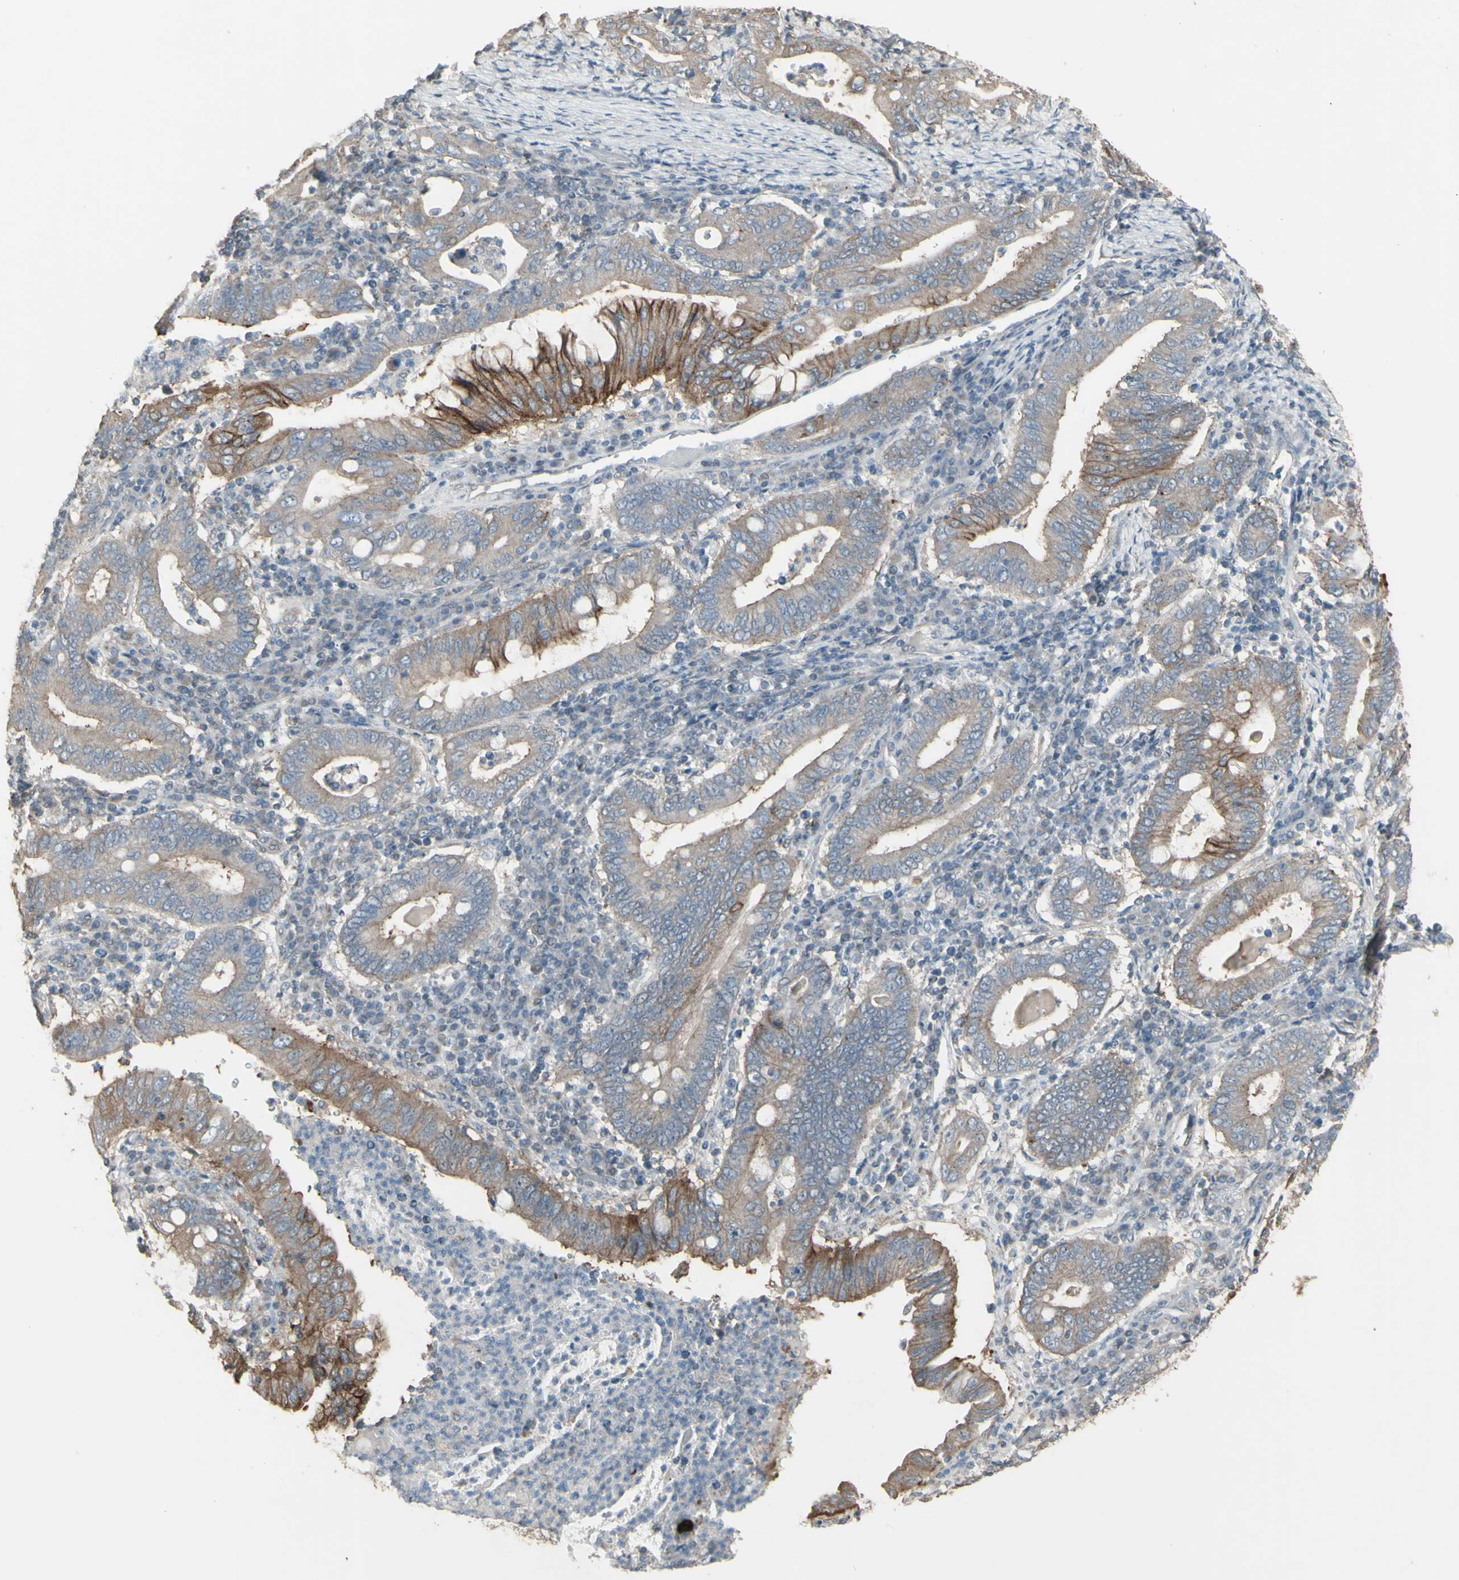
{"staining": {"intensity": "moderate", "quantity": ">75%", "location": "cytoplasmic/membranous"}, "tissue": "stomach cancer", "cell_type": "Tumor cells", "image_type": "cancer", "snomed": [{"axis": "morphology", "description": "Normal tissue, NOS"}, {"axis": "morphology", "description": "Adenocarcinoma, NOS"}, {"axis": "topography", "description": "Esophagus"}, {"axis": "topography", "description": "Stomach, upper"}, {"axis": "topography", "description": "Peripheral nerve tissue"}], "caption": "Moderate cytoplasmic/membranous staining for a protein is present in approximately >75% of tumor cells of stomach cancer (adenocarcinoma) using IHC.", "gene": "FXYD3", "patient": {"sex": "male", "age": 62}}